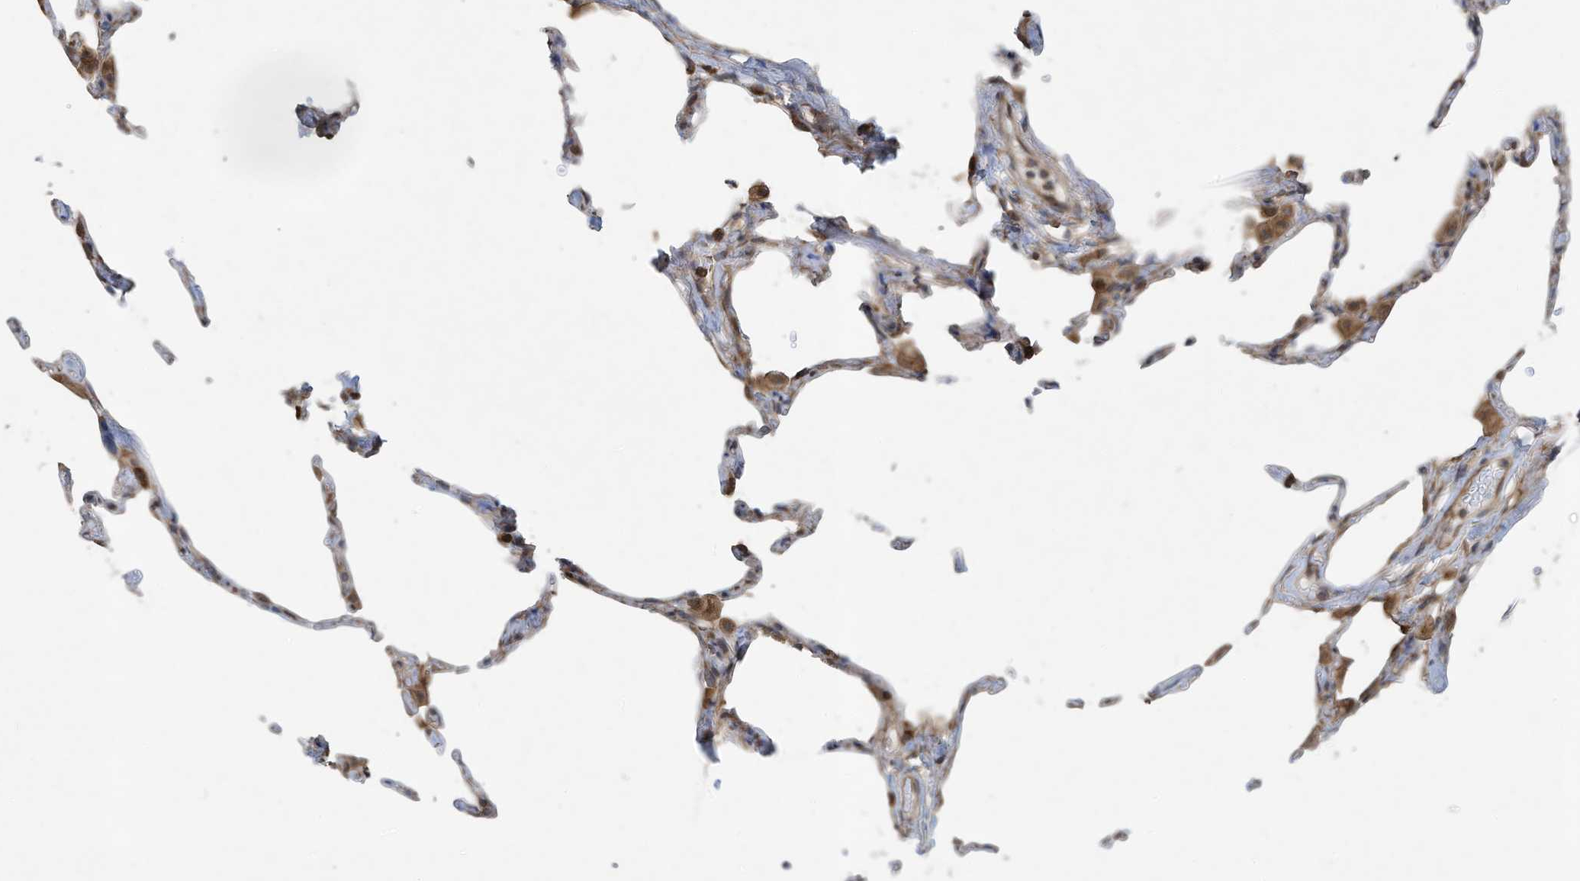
{"staining": {"intensity": "weak", "quantity": "<25%", "location": "cytoplasmic/membranous"}, "tissue": "lung", "cell_type": "Alveolar cells", "image_type": "normal", "snomed": [{"axis": "morphology", "description": "Normal tissue, NOS"}, {"axis": "topography", "description": "Lung"}], "caption": "Histopathology image shows no protein positivity in alveolar cells of normal lung.", "gene": "USE1", "patient": {"sex": "male", "age": 65}}